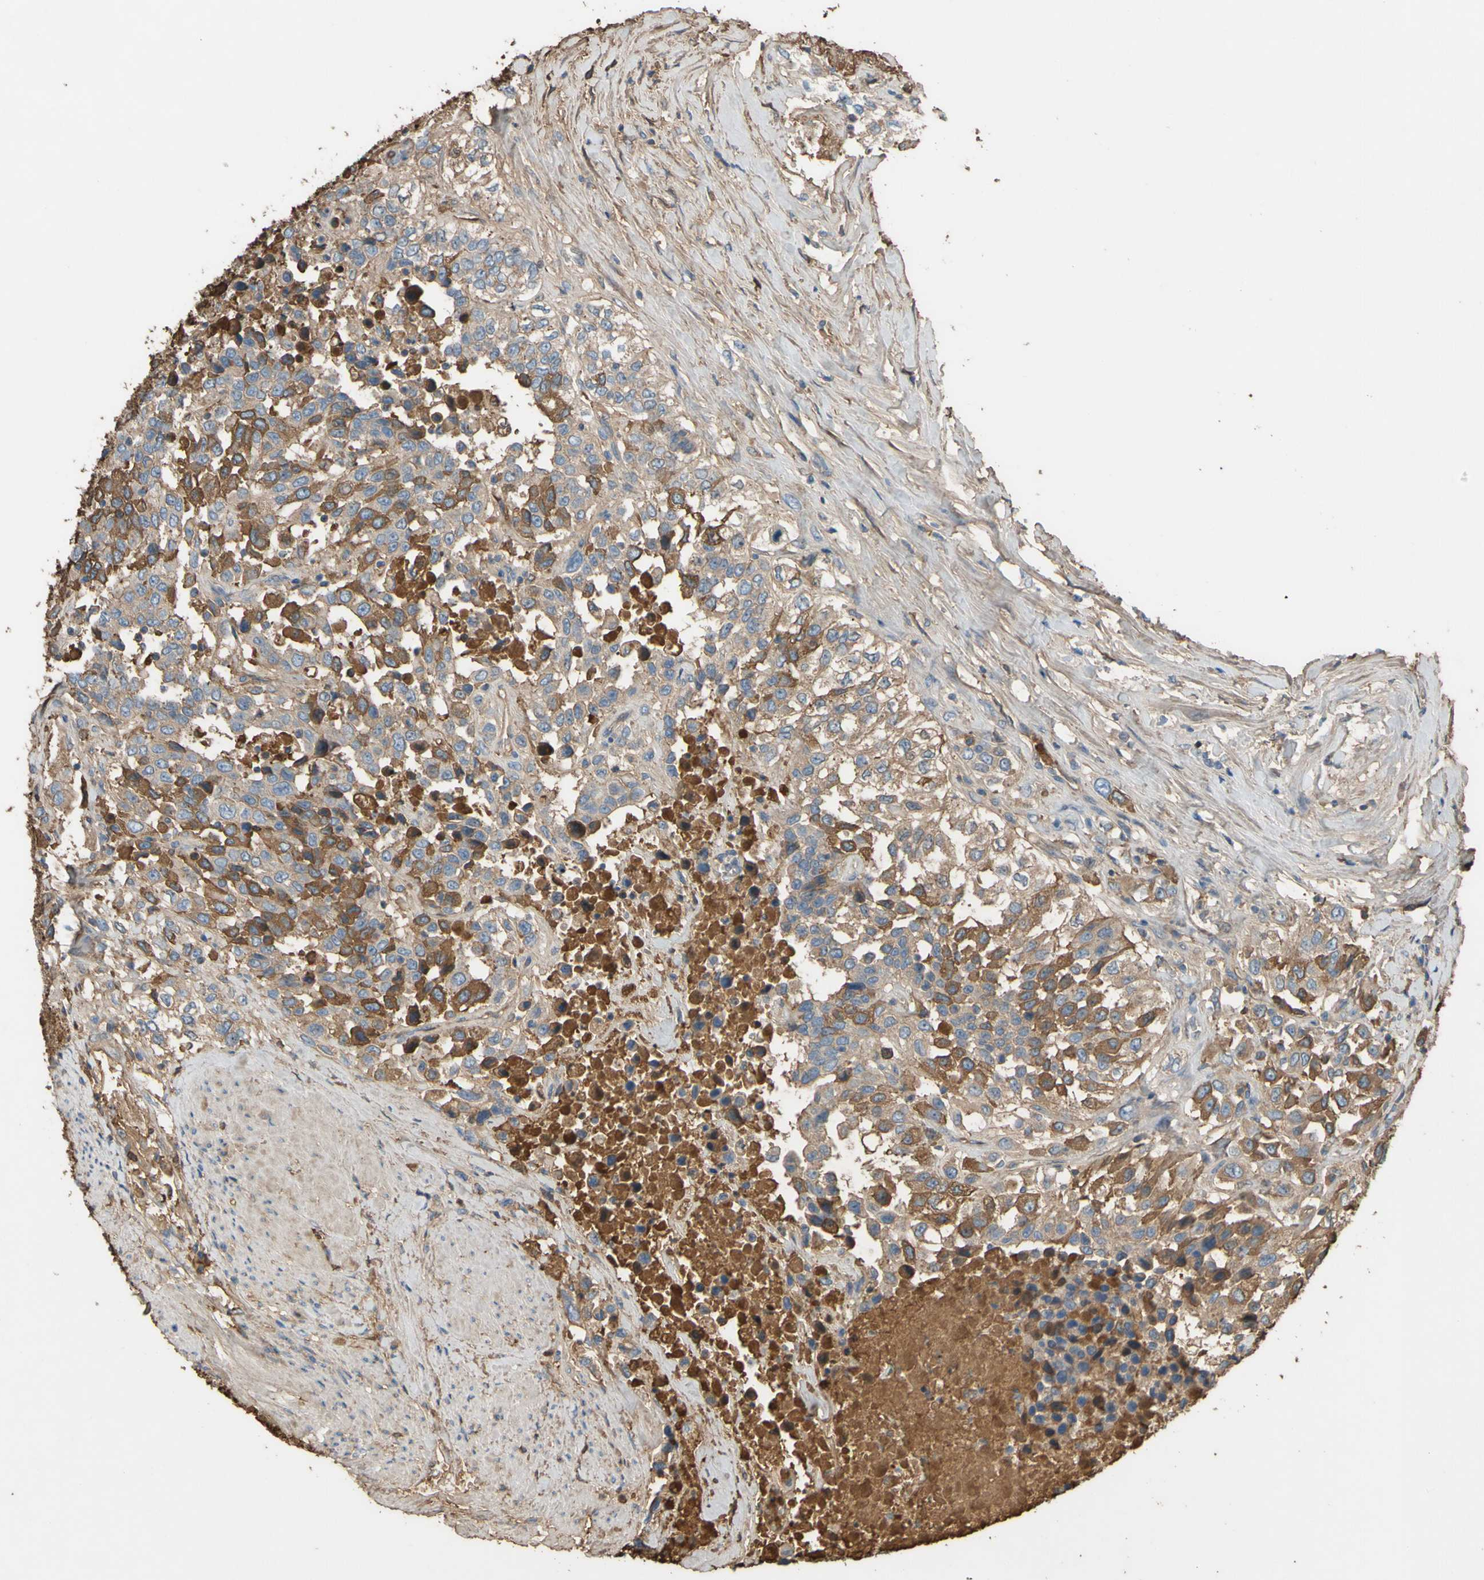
{"staining": {"intensity": "moderate", "quantity": "25%-75%", "location": "cytoplasmic/membranous"}, "tissue": "urothelial cancer", "cell_type": "Tumor cells", "image_type": "cancer", "snomed": [{"axis": "morphology", "description": "Urothelial carcinoma, High grade"}, {"axis": "topography", "description": "Urinary bladder"}], "caption": "Immunohistochemistry of human urothelial cancer exhibits medium levels of moderate cytoplasmic/membranous staining in about 25%-75% of tumor cells. (DAB (3,3'-diaminobenzidine) IHC, brown staining for protein, blue staining for nuclei).", "gene": "PTGDS", "patient": {"sex": "female", "age": 80}}